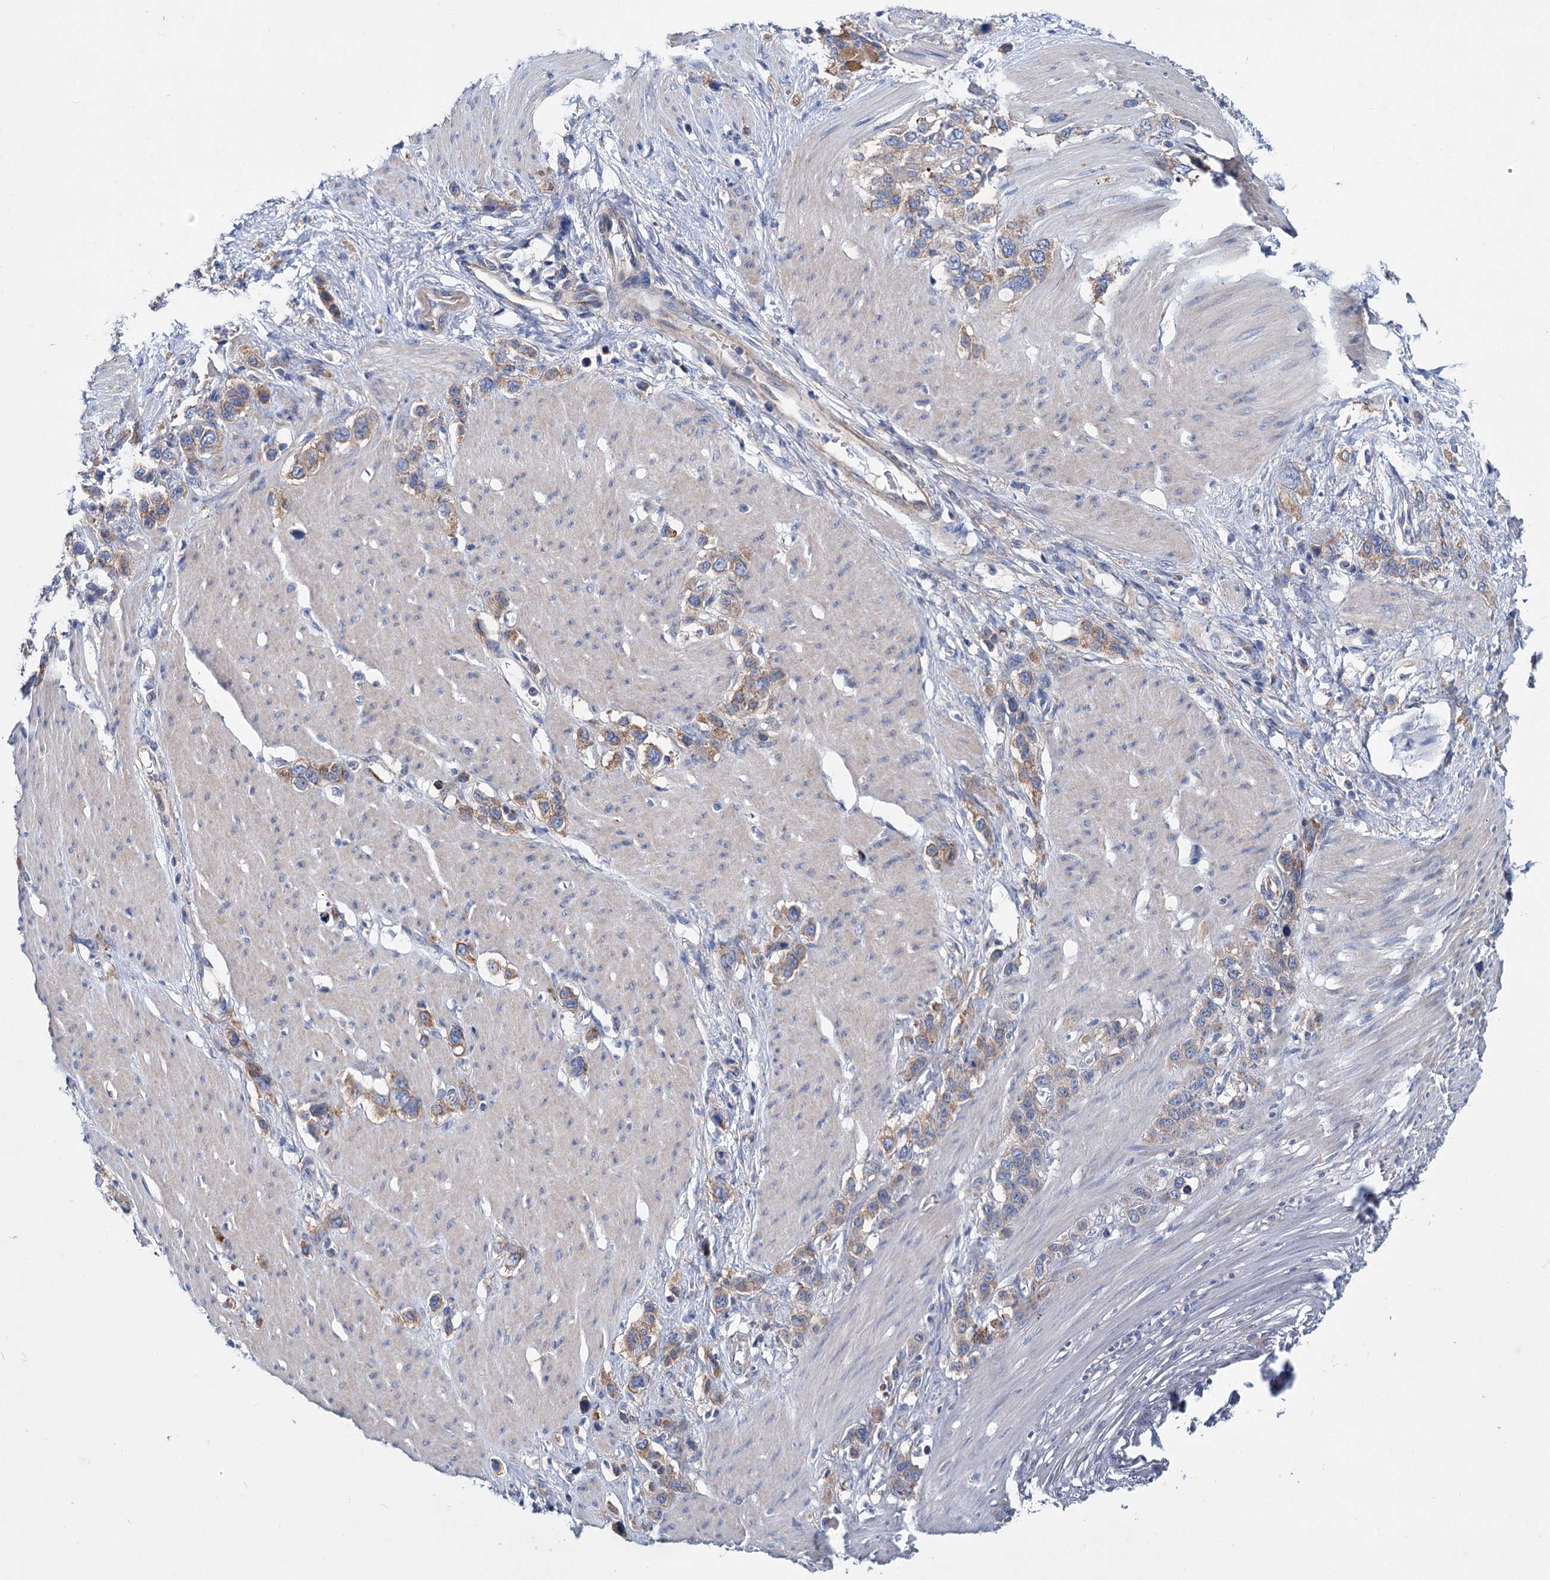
{"staining": {"intensity": "moderate", "quantity": ">75%", "location": "cytoplasmic/membranous"}, "tissue": "stomach cancer", "cell_type": "Tumor cells", "image_type": "cancer", "snomed": [{"axis": "morphology", "description": "Adenocarcinoma, NOS"}, {"axis": "morphology", "description": "Adenocarcinoma, High grade"}, {"axis": "topography", "description": "Stomach, upper"}, {"axis": "topography", "description": "Stomach, lower"}], "caption": "Immunohistochemistry photomicrograph of neoplastic tissue: human adenocarcinoma (stomach) stained using IHC demonstrates medium levels of moderate protein expression localized specifically in the cytoplasmic/membranous of tumor cells, appearing as a cytoplasmic/membranous brown color.", "gene": "TRIM55", "patient": {"sex": "female", "age": 65}}